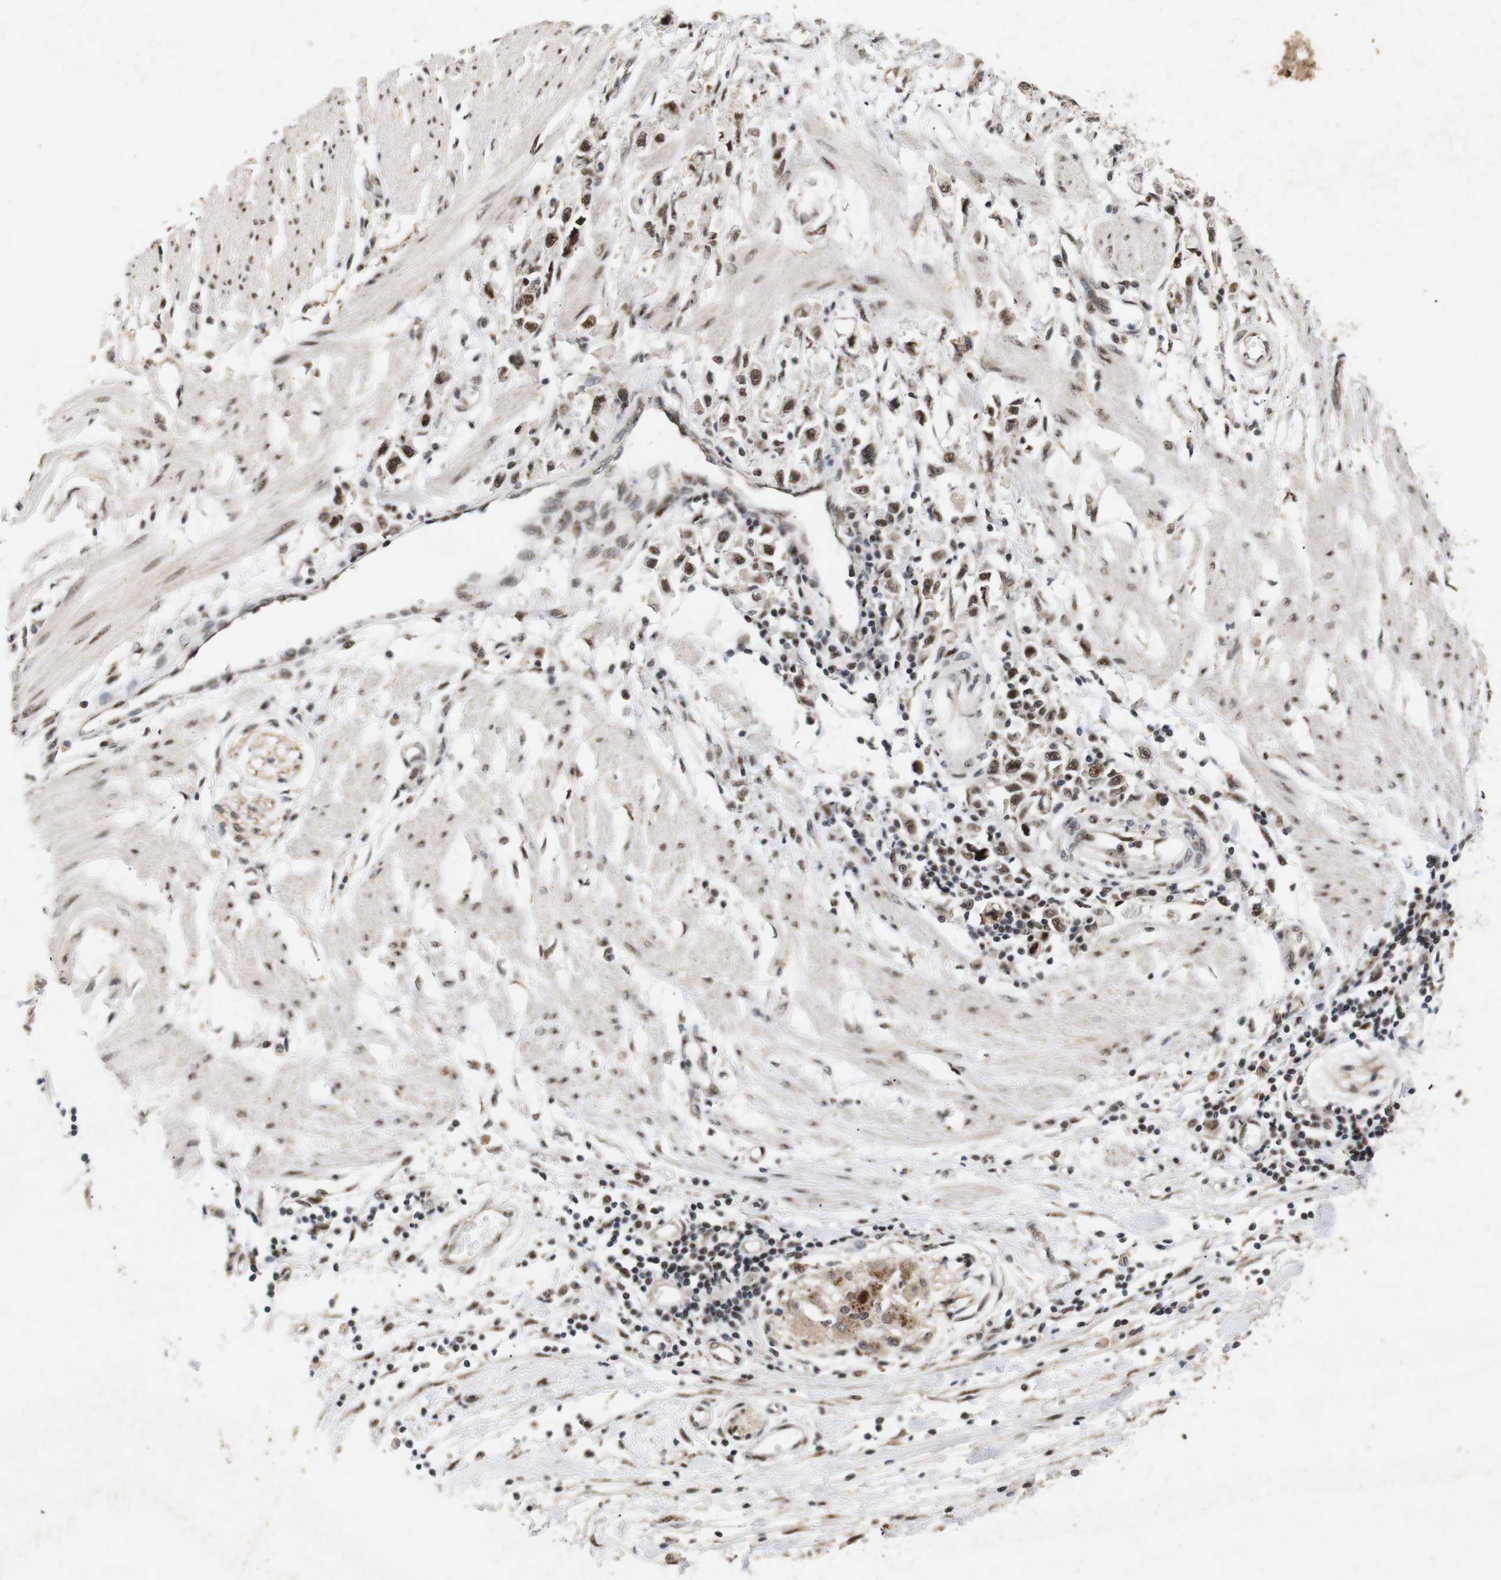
{"staining": {"intensity": "moderate", "quantity": ">75%", "location": "nuclear"}, "tissue": "stomach cancer", "cell_type": "Tumor cells", "image_type": "cancer", "snomed": [{"axis": "morphology", "description": "Adenocarcinoma, NOS"}, {"axis": "topography", "description": "Stomach"}], "caption": "Tumor cells exhibit moderate nuclear expression in approximately >75% of cells in stomach cancer.", "gene": "PYM1", "patient": {"sex": "female", "age": 59}}